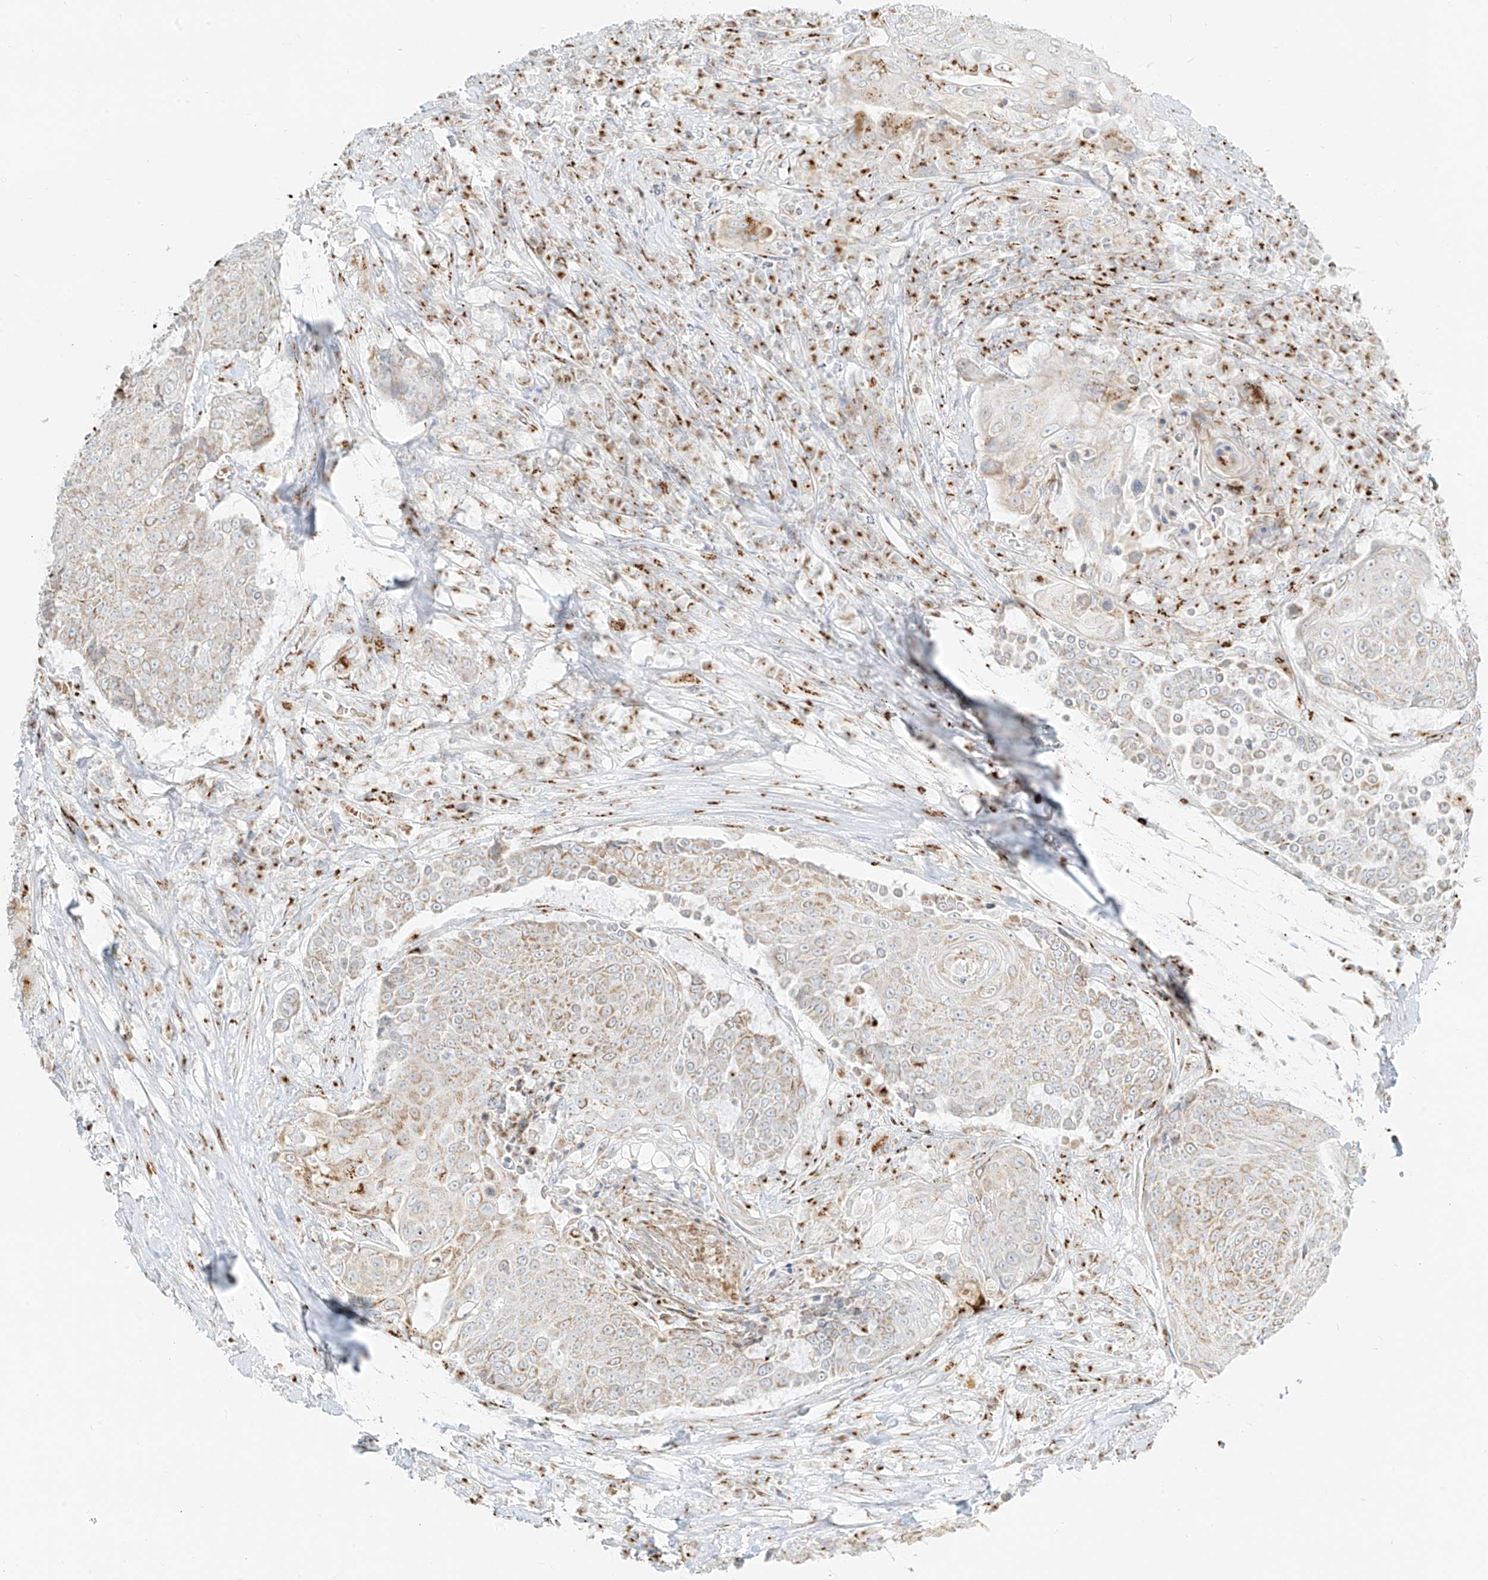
{"staining": {"intensity": "moderate", "quantity": "<25%", "location": "cytoplasmic/membranous"}, "tissue": "urothelial cancer", "cell_type": "Tumor cells", "image_type": "cancer", "snomed": [{"axis": "morphology", "description": "Urothelial carcinoma, High grade"}, {"axis": "topography", "description": "Urinary bladder"}], "caption": "Immunohistochemistry of human urothelial carcinoma (high-grade) shows low levels of moderate cytoplasmic/membranous expression in approximately <25% of tumor cells.", "gene": "TMEM87B", "patient": {"sex": "female", "age": 63}}